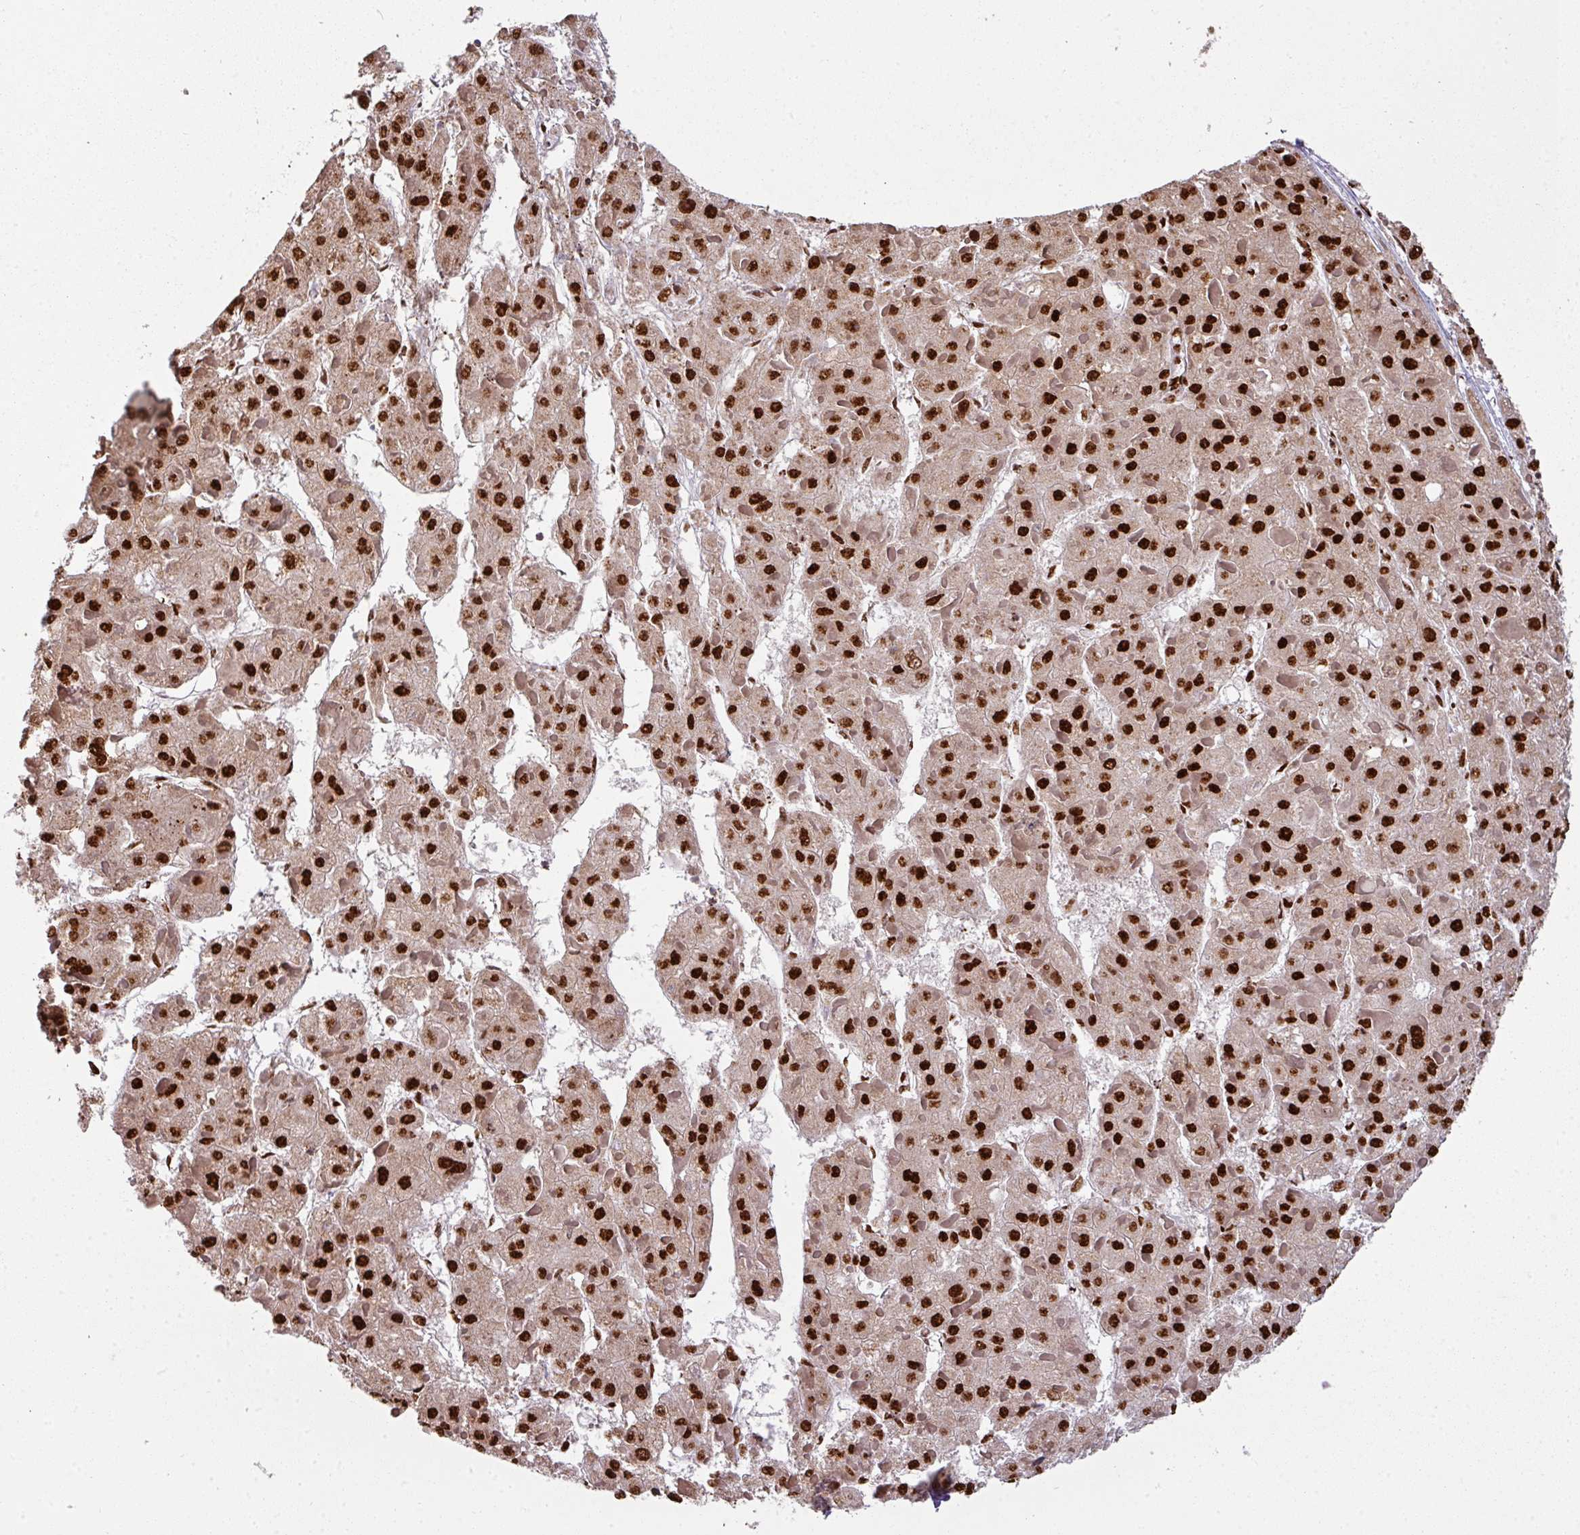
{"staining": {"intensity": "strong", "quantity": ">75%", "location": "nuclear"}, "tissue": "liver cancer", "cell_type": "Tumor cells", "image_type": "cancer", "snomed": [{"axis": "morphology", "description": "Carcinoma, Hepatocellular, NOS"}, {"axis": "topography", "description": "Liver"}], "caption": "Immunohistochemistry histopathology image of liver cancer stained for a protein (brown), which exhibits high levels of strong nuclear staining in about >75% of tumor cells.", "gene": "SIK3", "patient": {"sex": "female", "age": 73}}